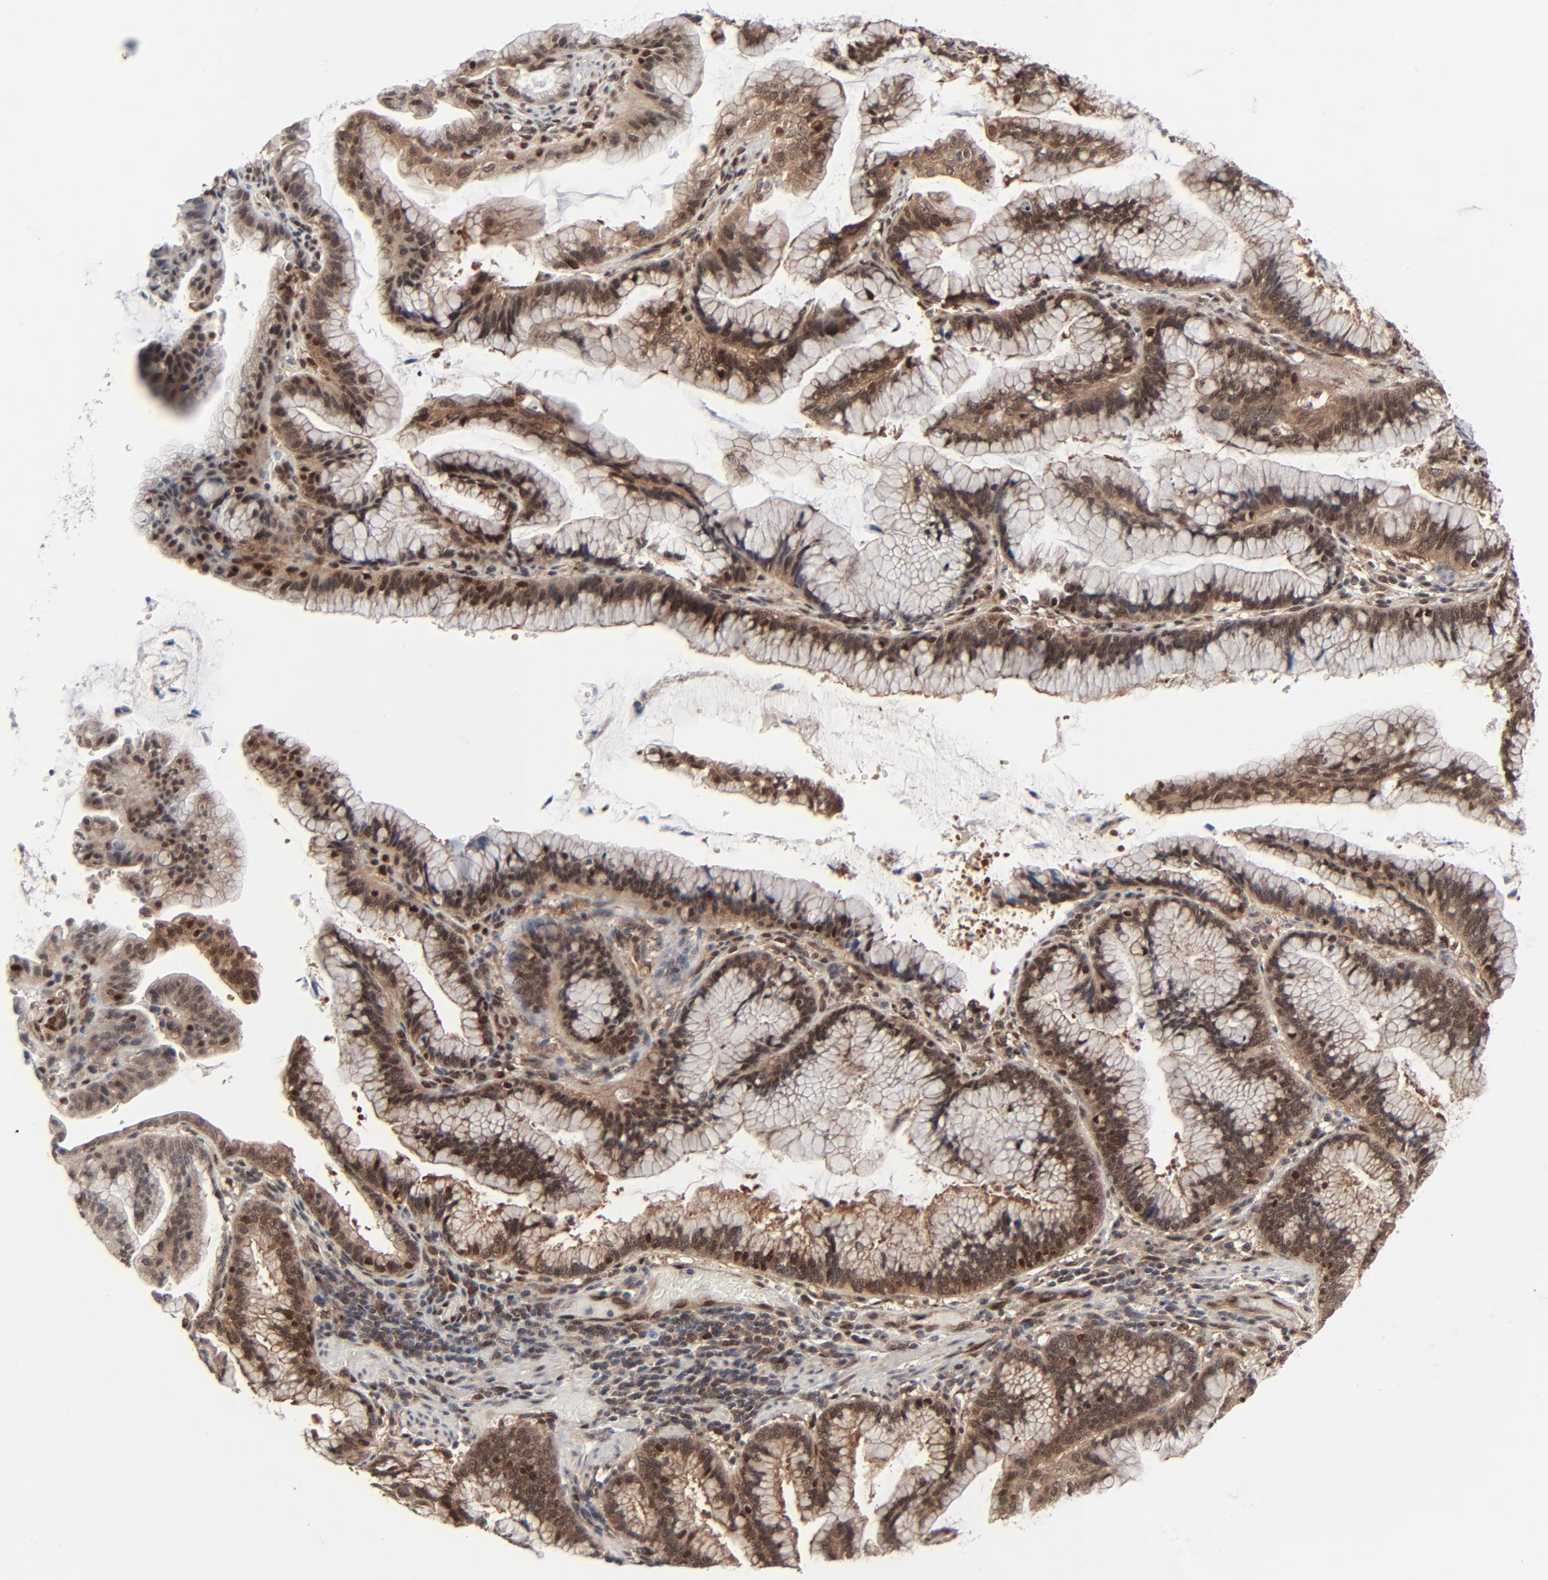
{"staining": {"intensity": "moderate", "quantity": ">75%", "location": "cytoplasmic/membranous,nuclear"}, "tissue": "pancreatic cancer", "cell_type": "Tumor cells", "image_type": "cancer", "snomed": [{"axis": "morphology", "description": "Adenocarcinoma, NOS"}, {"axis": "topography", "description": "Pancreas"}], "caption": "Approximately >75% of tumor cells in human adenocarcinoma (pancreatic) show moderate cytoplasmic/membranous and nuclear protein staining as visualized by brown immunohistochemical staining.", "gene": "AKT1", "patient": {"sex": "female", "age": 64}}